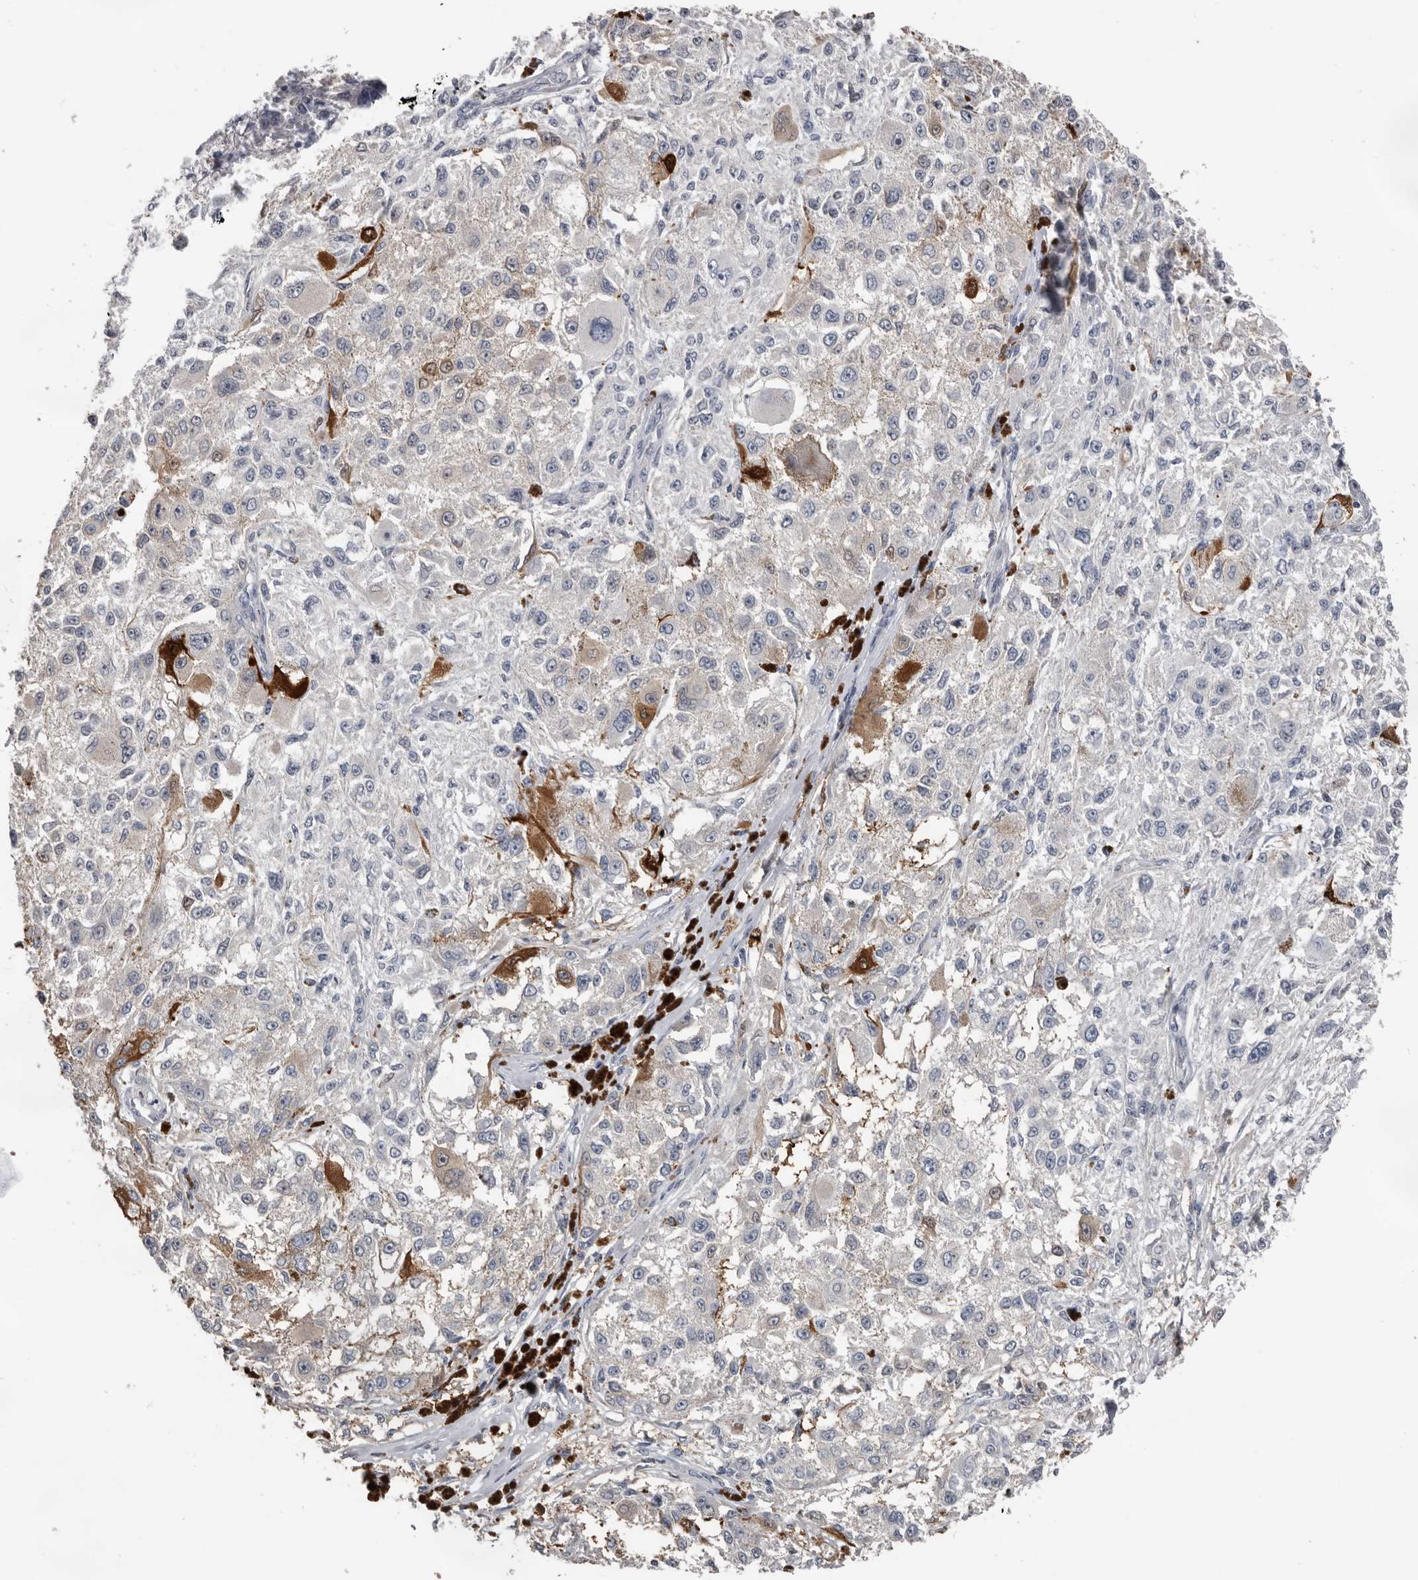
{"staining": {"intensity": "moderate", "quantity": "<25%", "location": "cytoplasmic/membranous"}, "tissue": "melanoma", "cell_type": "Tumor cells", "image_type": "cancer", "snomed": [{"axis": "morphology", "description": "Necrosis, NOS"}, {"axis": "morphology", "description": "Malignant melanoma, NOS"}, {"axis": "topography", "description": "Skin"}], "caption": "This is an image of immunohistochemistry (IHC) staining of malignant melanoma, which shows moderate staining in the cytoplasmic/membranous of tumor cells.", "gene": "FABP7", "patient": {"sex": "female", "age": 87}}